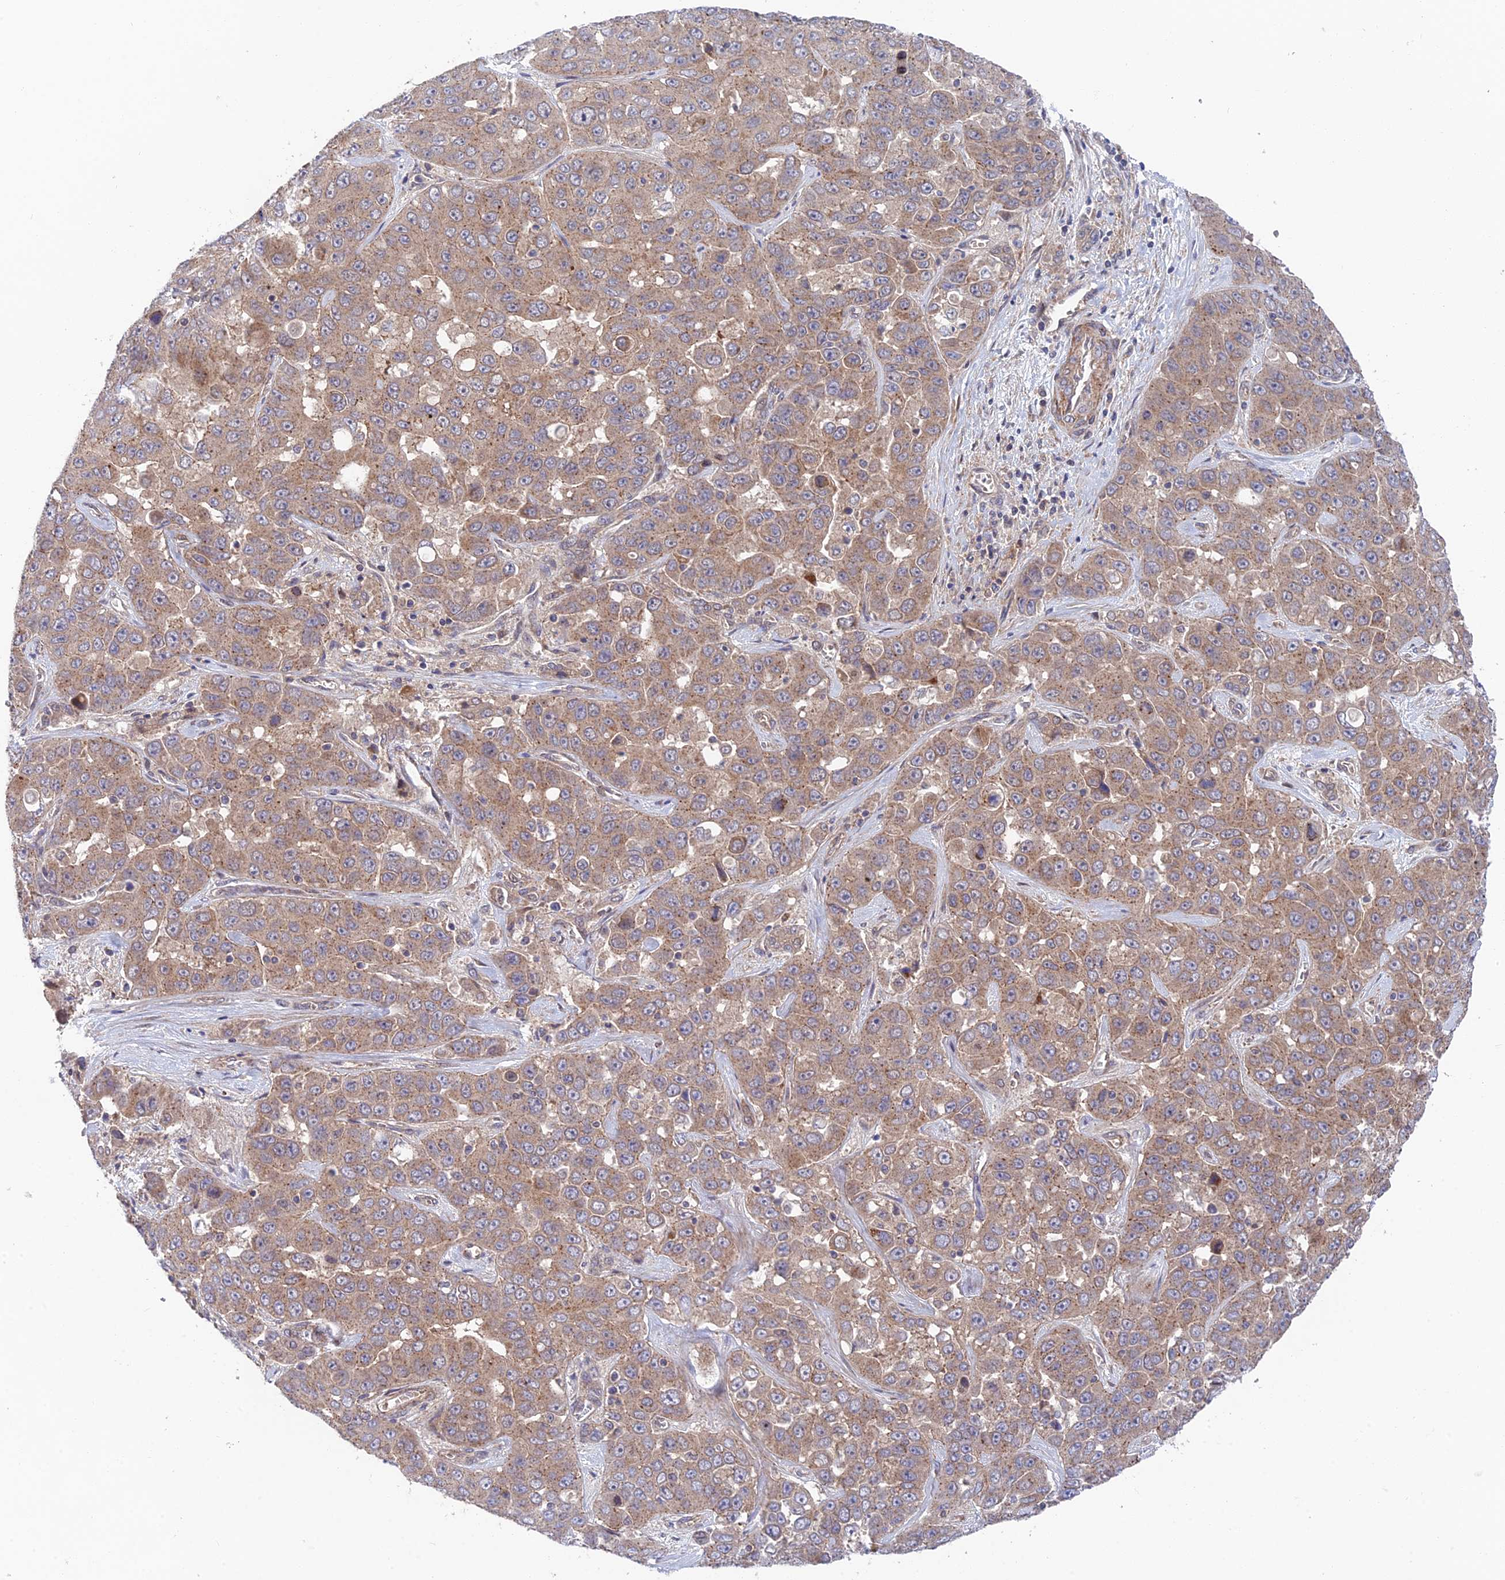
{"staining": {"intensity": "weak", "quantity": "25%-75%", "location": "cytoplasmic/membranous"}, "tissue": "liver cancer", "cell_type": "Tumor cells", "image_type": "cancer", "snomed": [{"axis": "morphology", "description": "Cholangiocarcinoma"}, {"axis": "topography", "description": "Liver"}], "caption": "Immunohistochemistry (IHC) image of liver cancer (cholangiocarcinoma) stained for a protein (brown), which reveals low levels of weak cytoplasmic/membranous positivity in about 25%-75% of tumor cells.", "gene": "UROS", "patient": {"sex": "female", "age": 52}}